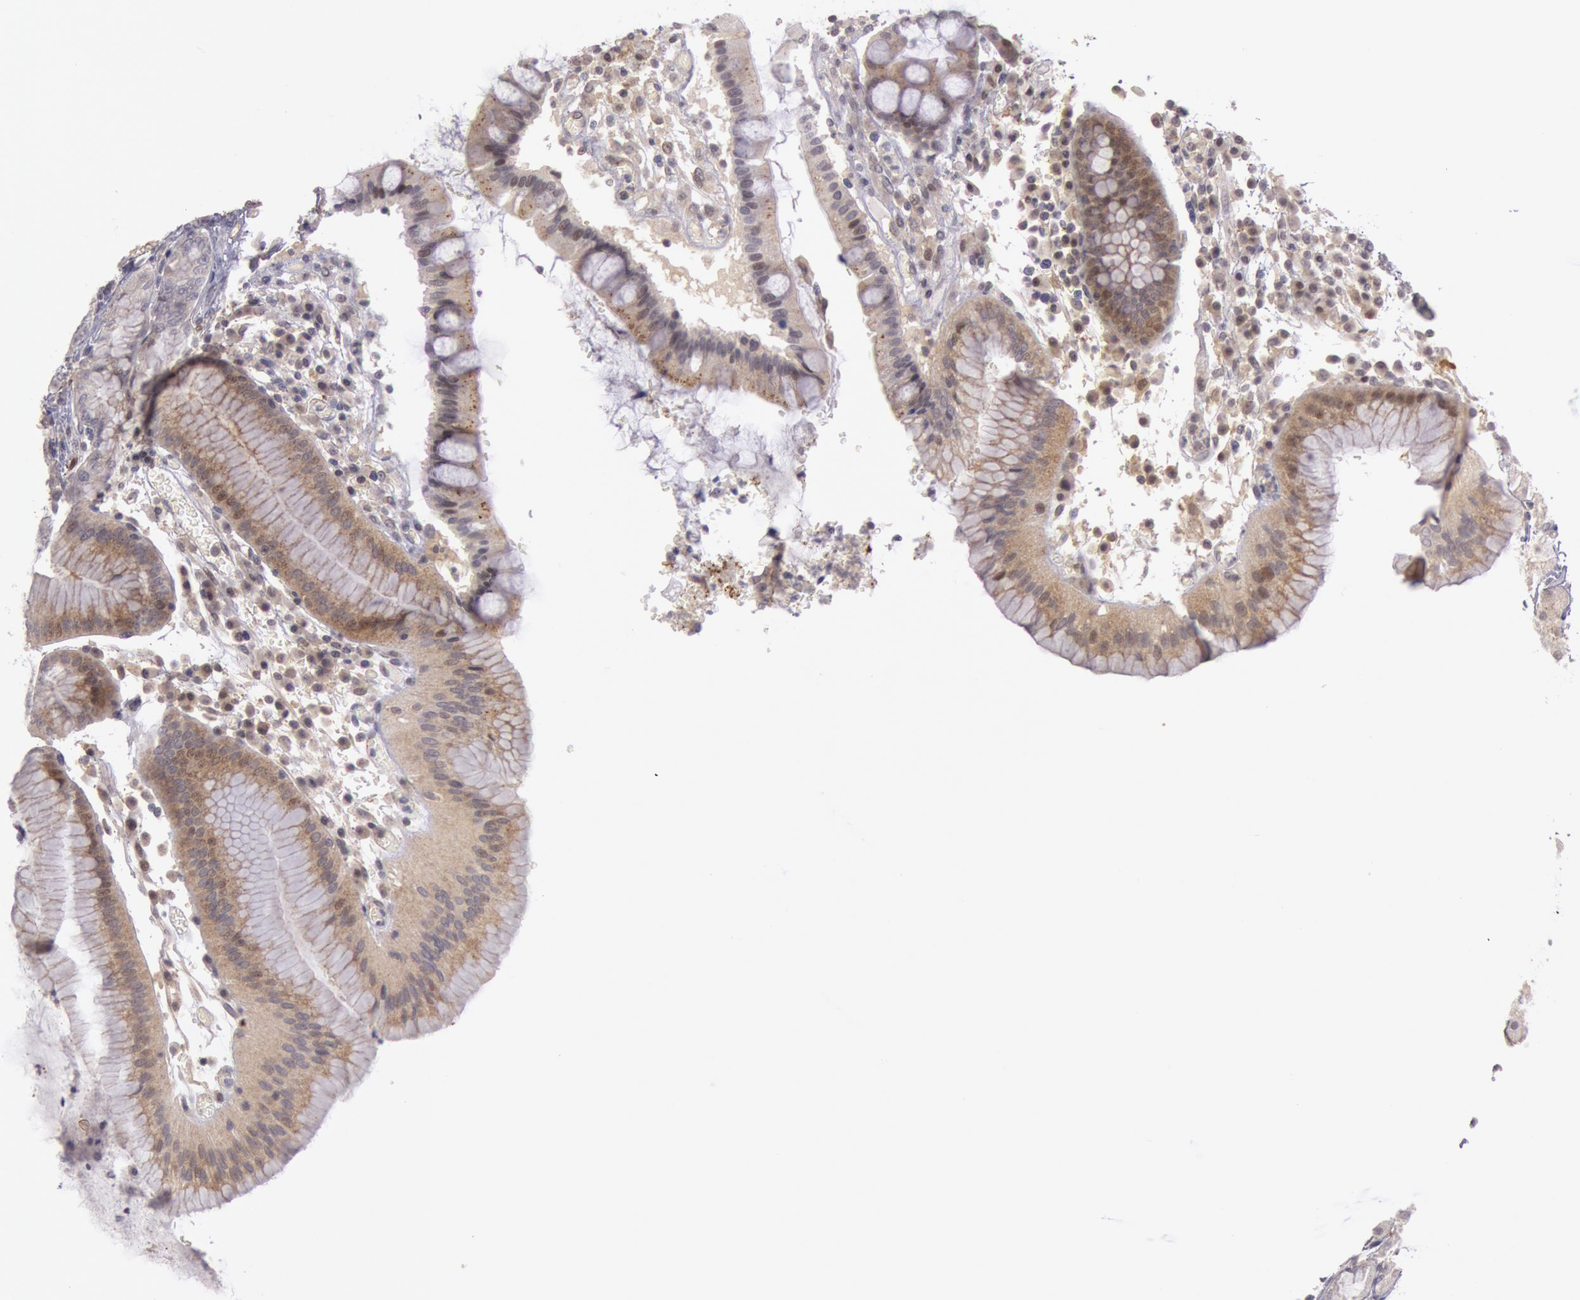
{"staining": {"intensity": "weak", "quantity": "25%-75%", "location": "cytoplasmic/membranous"}, "tissue": "stomach", "cell_type": "Glandular cells", "image_type": "normal", "snomed": [{"axis": "morphology", "description": "Normal tissue, NOS"}, {"axis": "topography", "description": "Stomach, lower"}], "caption": "Glandular cells exhibit weak cytoplasmic/membranous positivity in about 25%-75% of cells in benign stomach.", "gene": "TRIB2", "patient": {"sex": "female", "age": 73}}